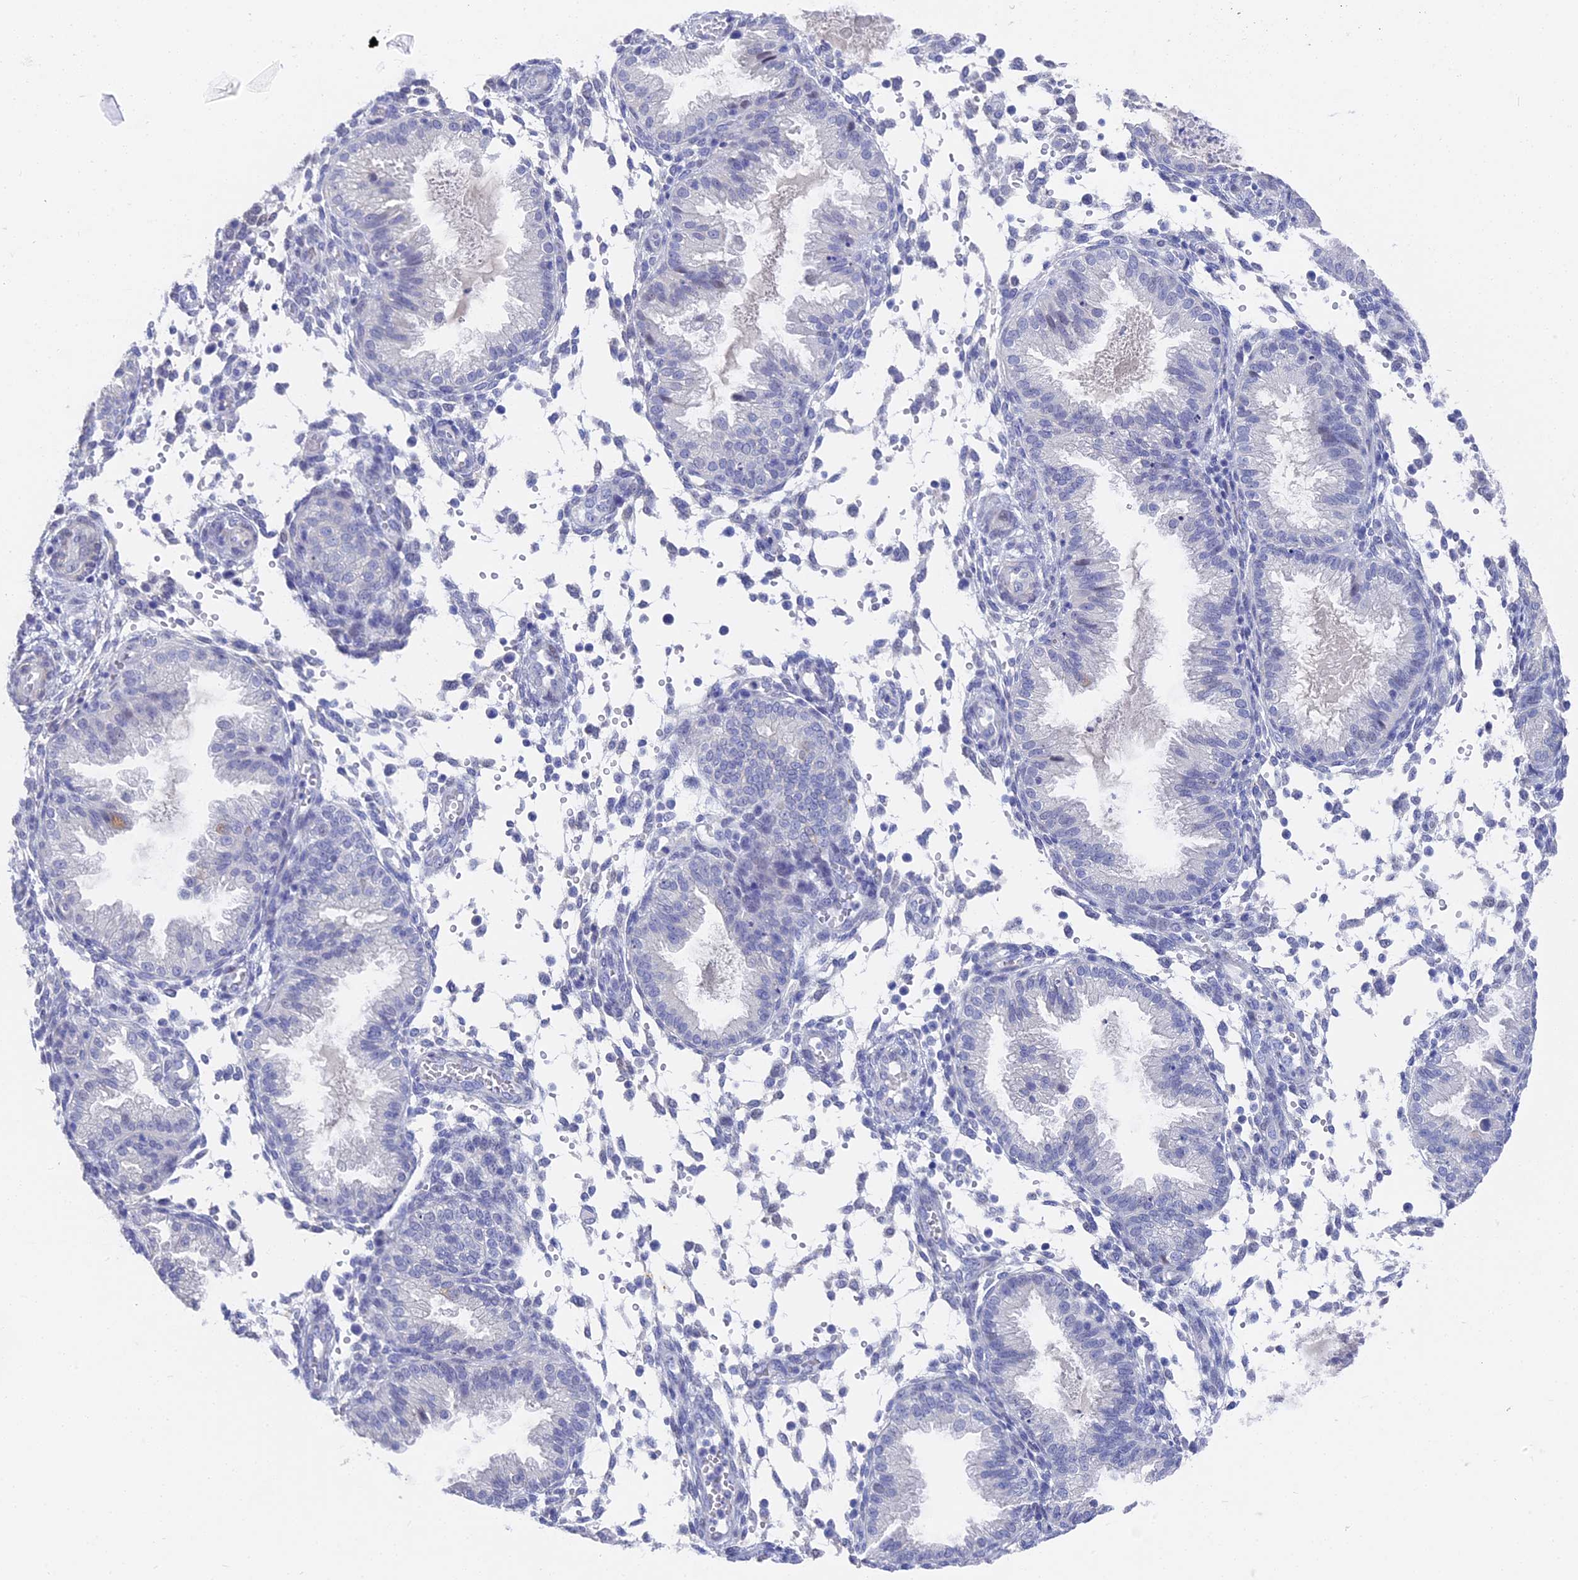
{"staining": {"intensity": "negative", "quantity": "none", "location": "none"}, "tissue": "endometrium", "cell_type": "Cells in endometrial stroma", "image_type": "normal", "snomed": [{"axis": "morphology", "description": "Normal tissue, NOS"}, {"axis": "topography", "description": "Endometrium"}], "caption": "DAB immunohistochemical staining of normal human endometrium displays no significant positivity in cells in endometrial stroma.", "gene": "VPS33B", "patient": {"sex": "female", "age": 33}}